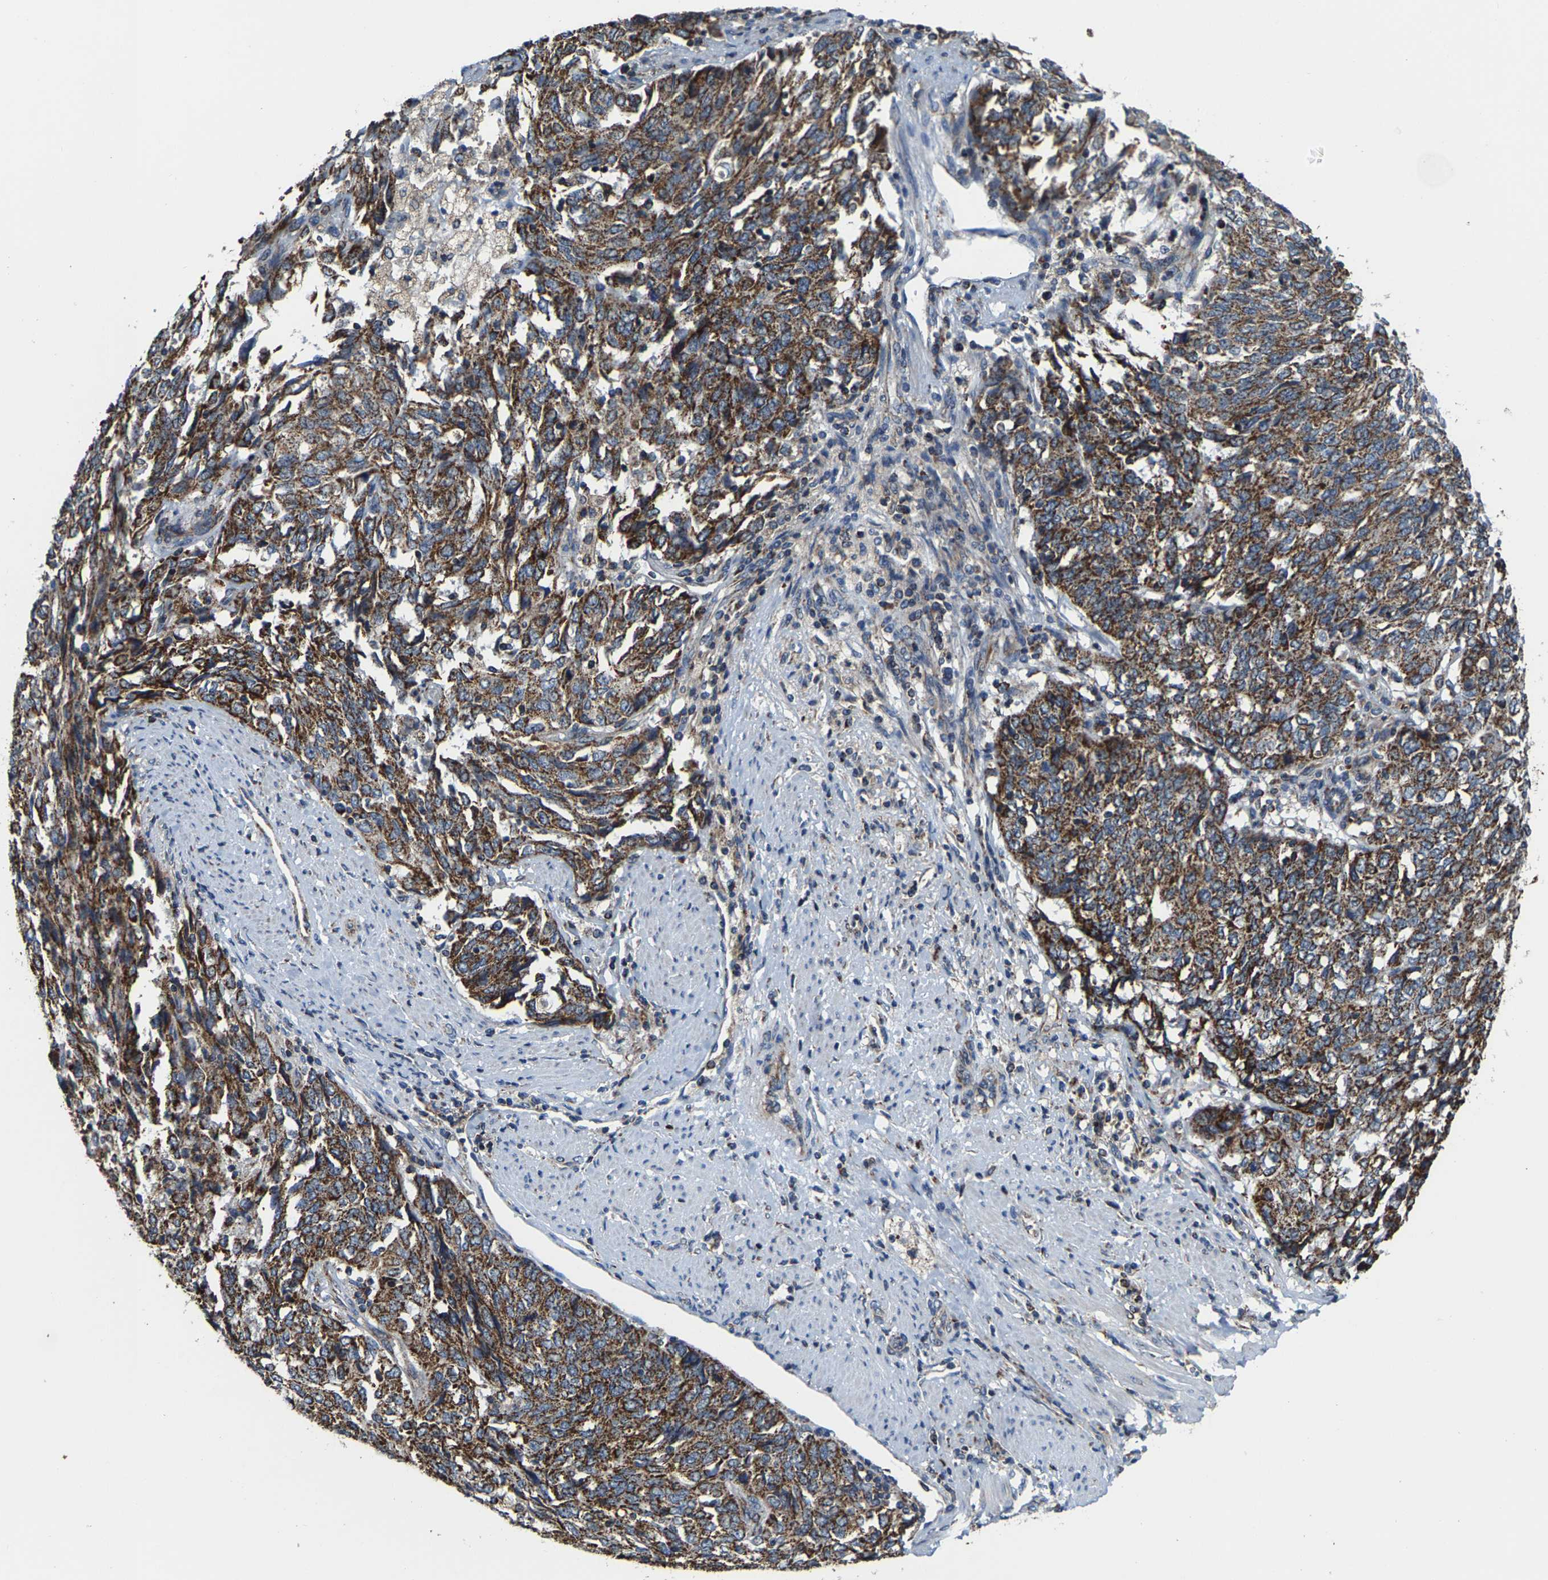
{"staining": {"intensity": "strong", "quantity": ">75%", "location": "cytoplasmic/membranous"}, "tissue": "endometrial cancer", "cell_type": "Tumor cells", "image_type": "cancer", "snomed": [{"axis": "morphology", "description": "Adenocarcinoma, NOS"}, {"axis": "topography", "description": "Endometrium"}], "caption": "A brown stain shows strong cytoplasmic/membranous positivity of a protein in adenocarcinoma (endometrial) tumor cells.", "gene": "SHMT2", "patient": {"sex": "female", "age": 80}}